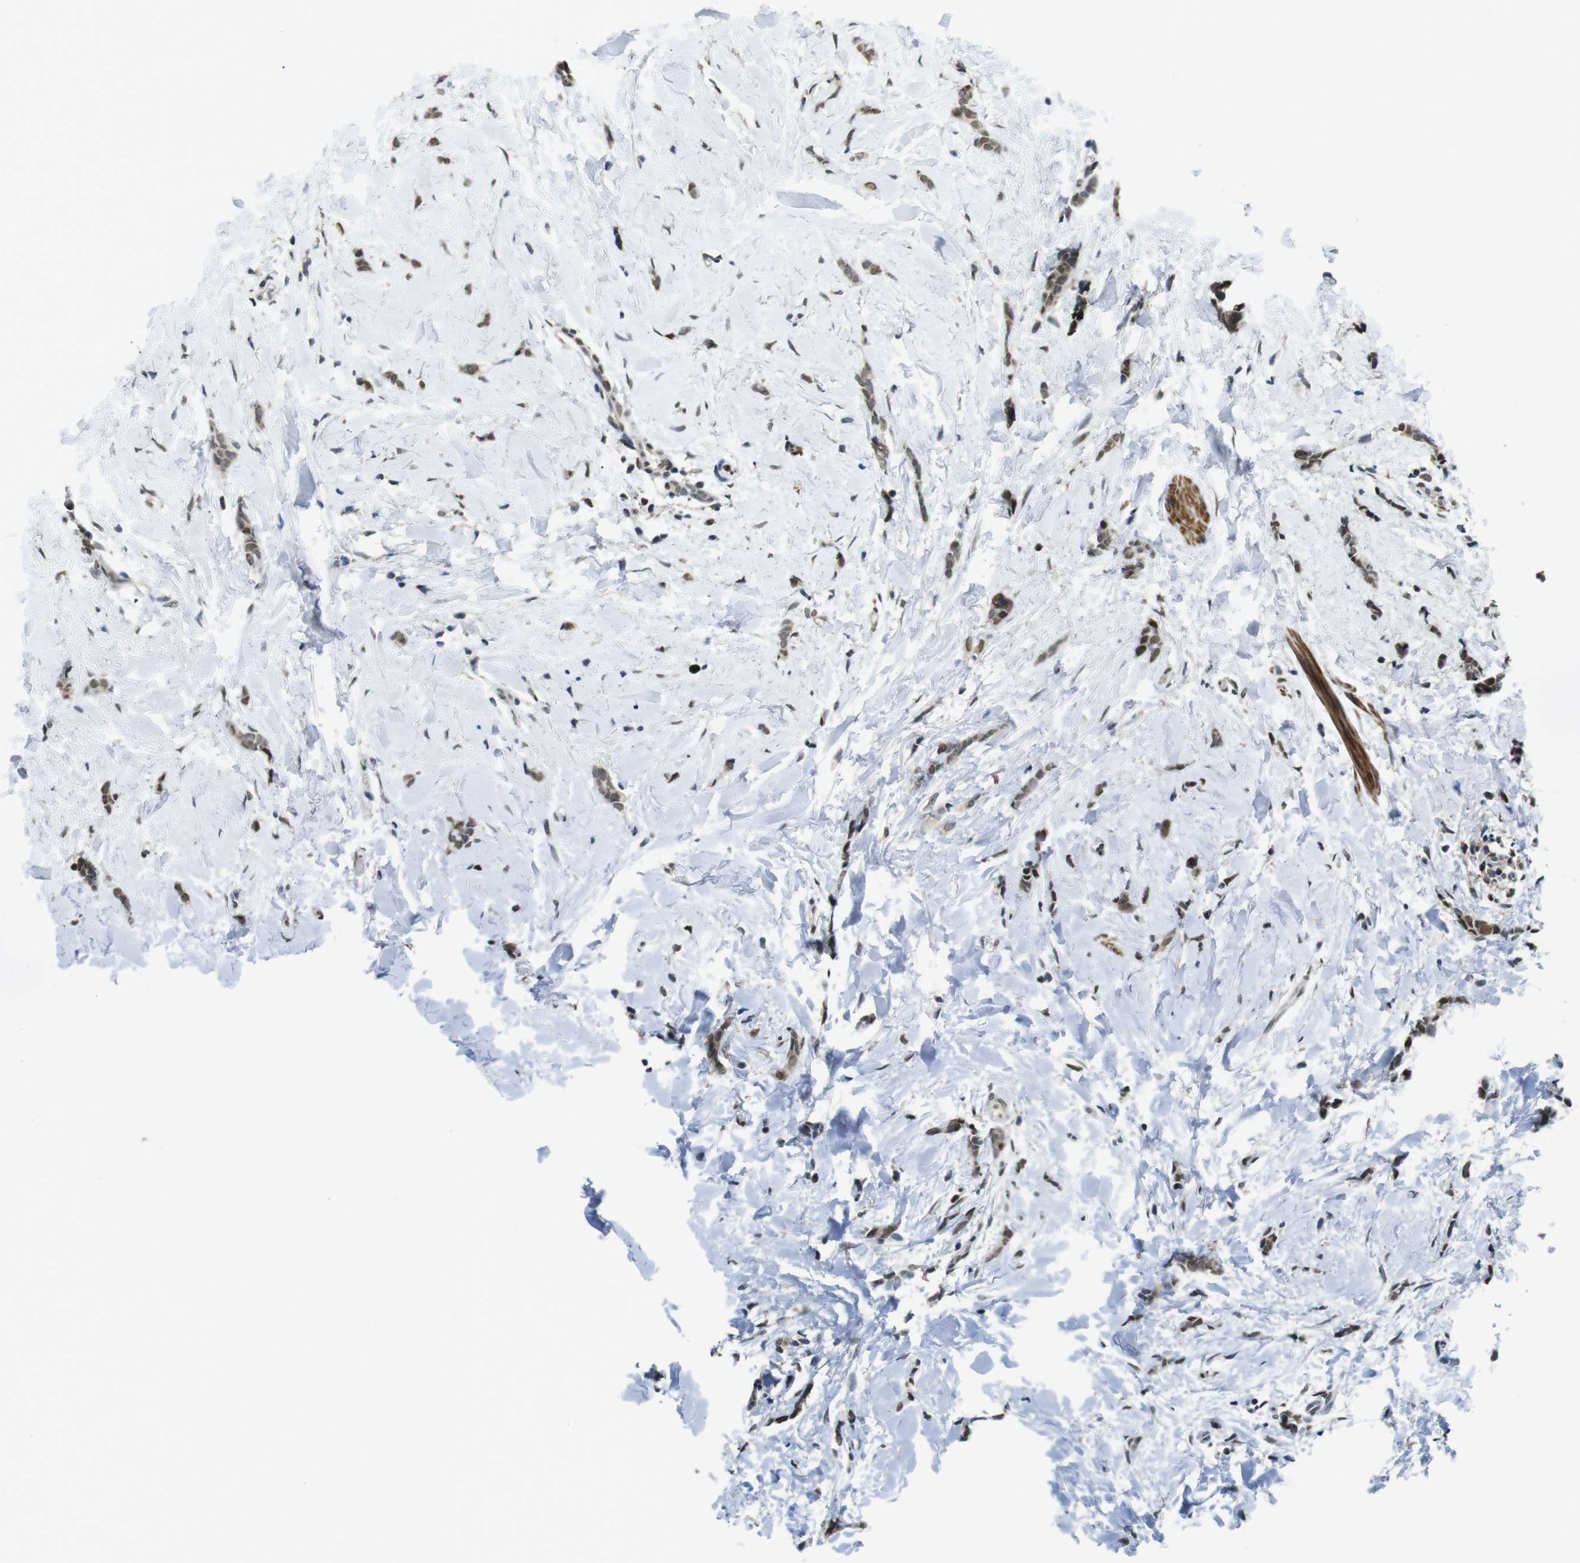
{"staining": {"intensity": "moderate", "quantity": ">75%", "location": "nuclear"}, "tissue": "breast cancer", "cell_type": "Tumor cells", "image_type": "cancer", "snomed": [{"axis": "morphology", "description": "Lobular carcinoma"}, {"axis": "topography", "description": "Skin"}, {"axis": "topography", "description": "Breast"}], "caption": "Protein staining of breast cancer (lobular carcinoma) tissue demonstrates moderate nuclear staining in approximately >75% of tumor cells.", "gene": "USP7", "patient": {"sex": "female", "age": 46}}